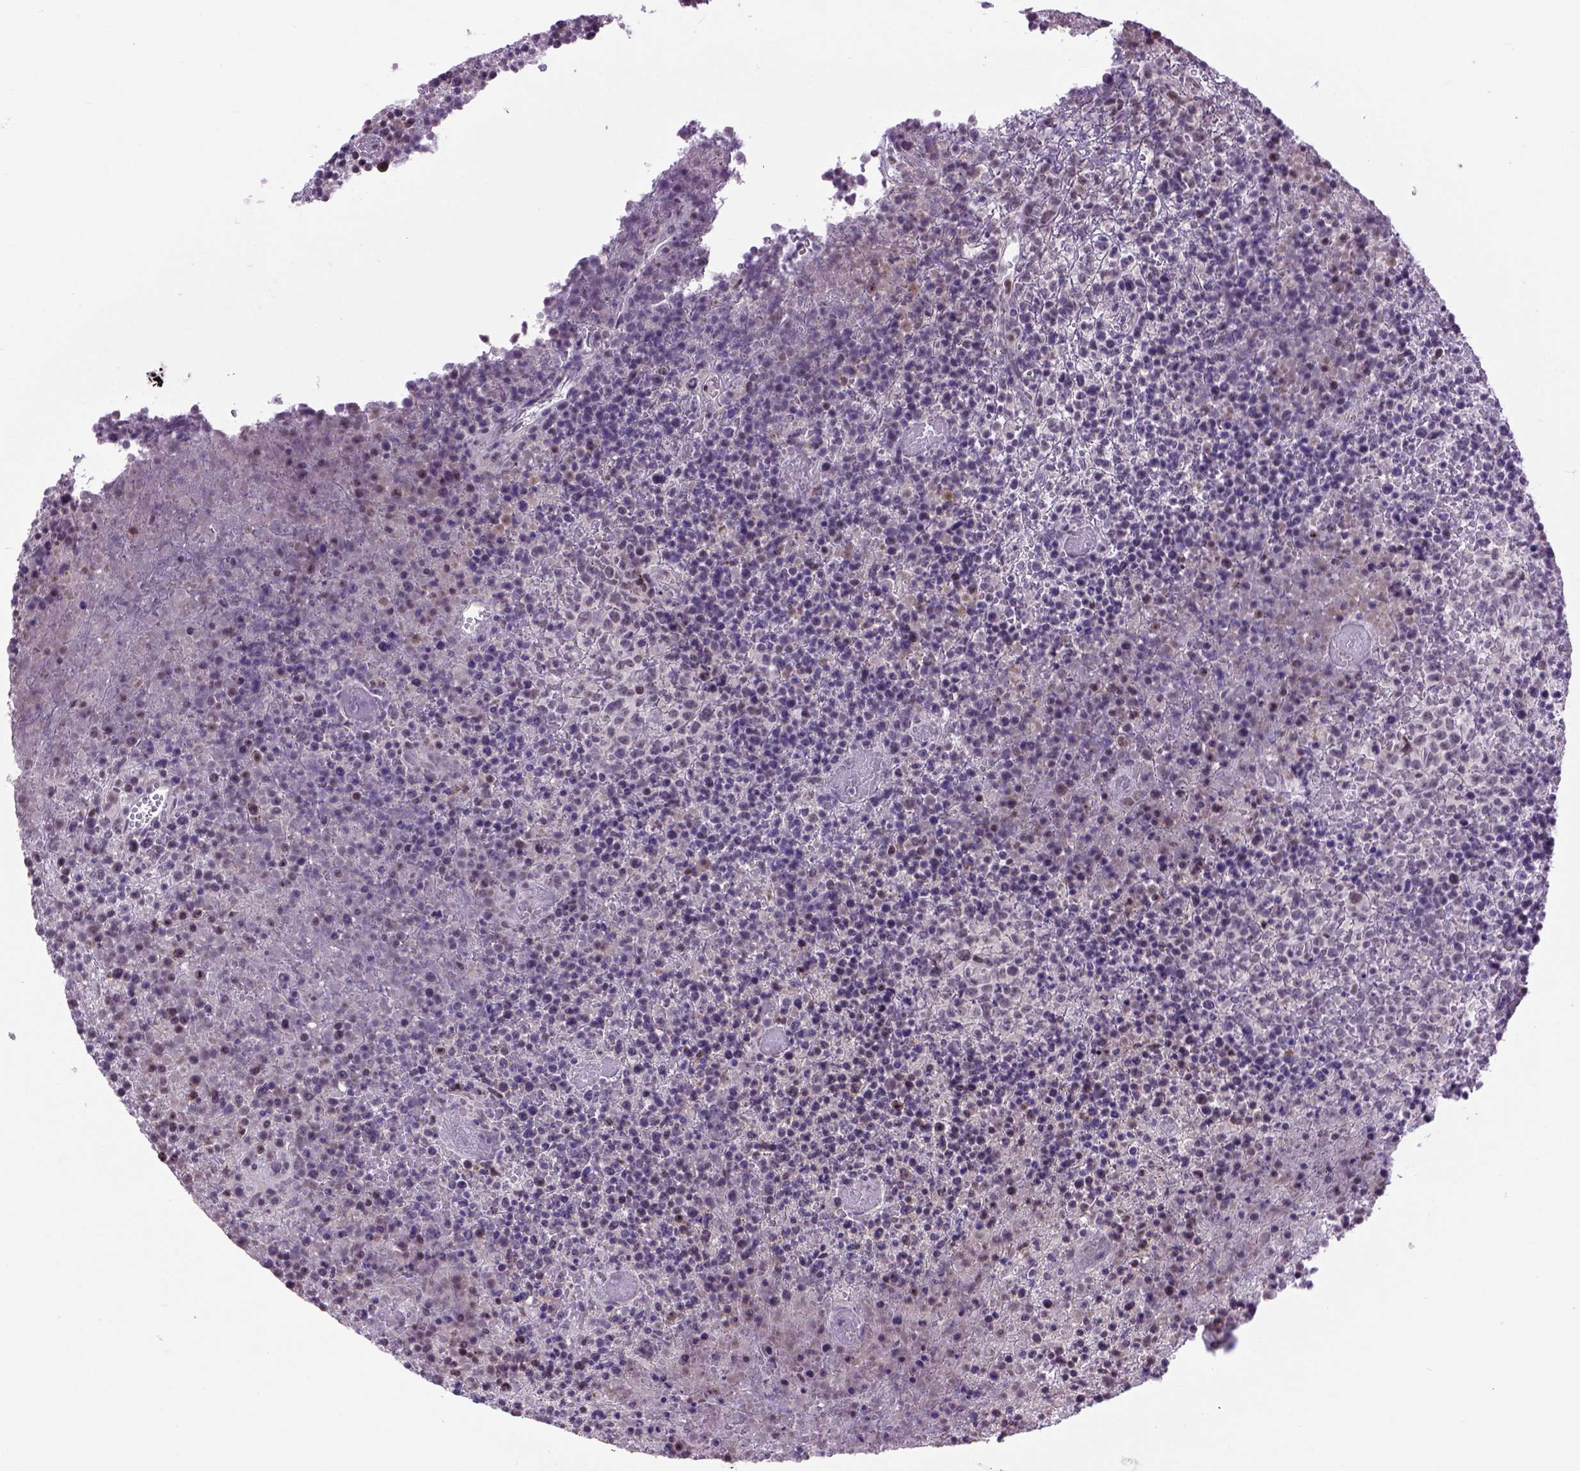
{"staining": {"intensity": "negative", "quantity": "none", "location": "none"}, "tissue": "lymphoma", "cell_type": "Tumor cells", "image_type": "cancer", "snomed": [{"axis": "morphology", "description": "Malignant lymphoma, non-Hodgkin's type, High grade"}, {"axis": "topography", "description": "Lymph node"}], "caption": "Protein analysis of high-grade malignant lymphoma, non-Hodgkin's type displays no significant positivity in tumor cells.", "gene": "TBPL1", "patient": {"sex": "male", "age": 13}}